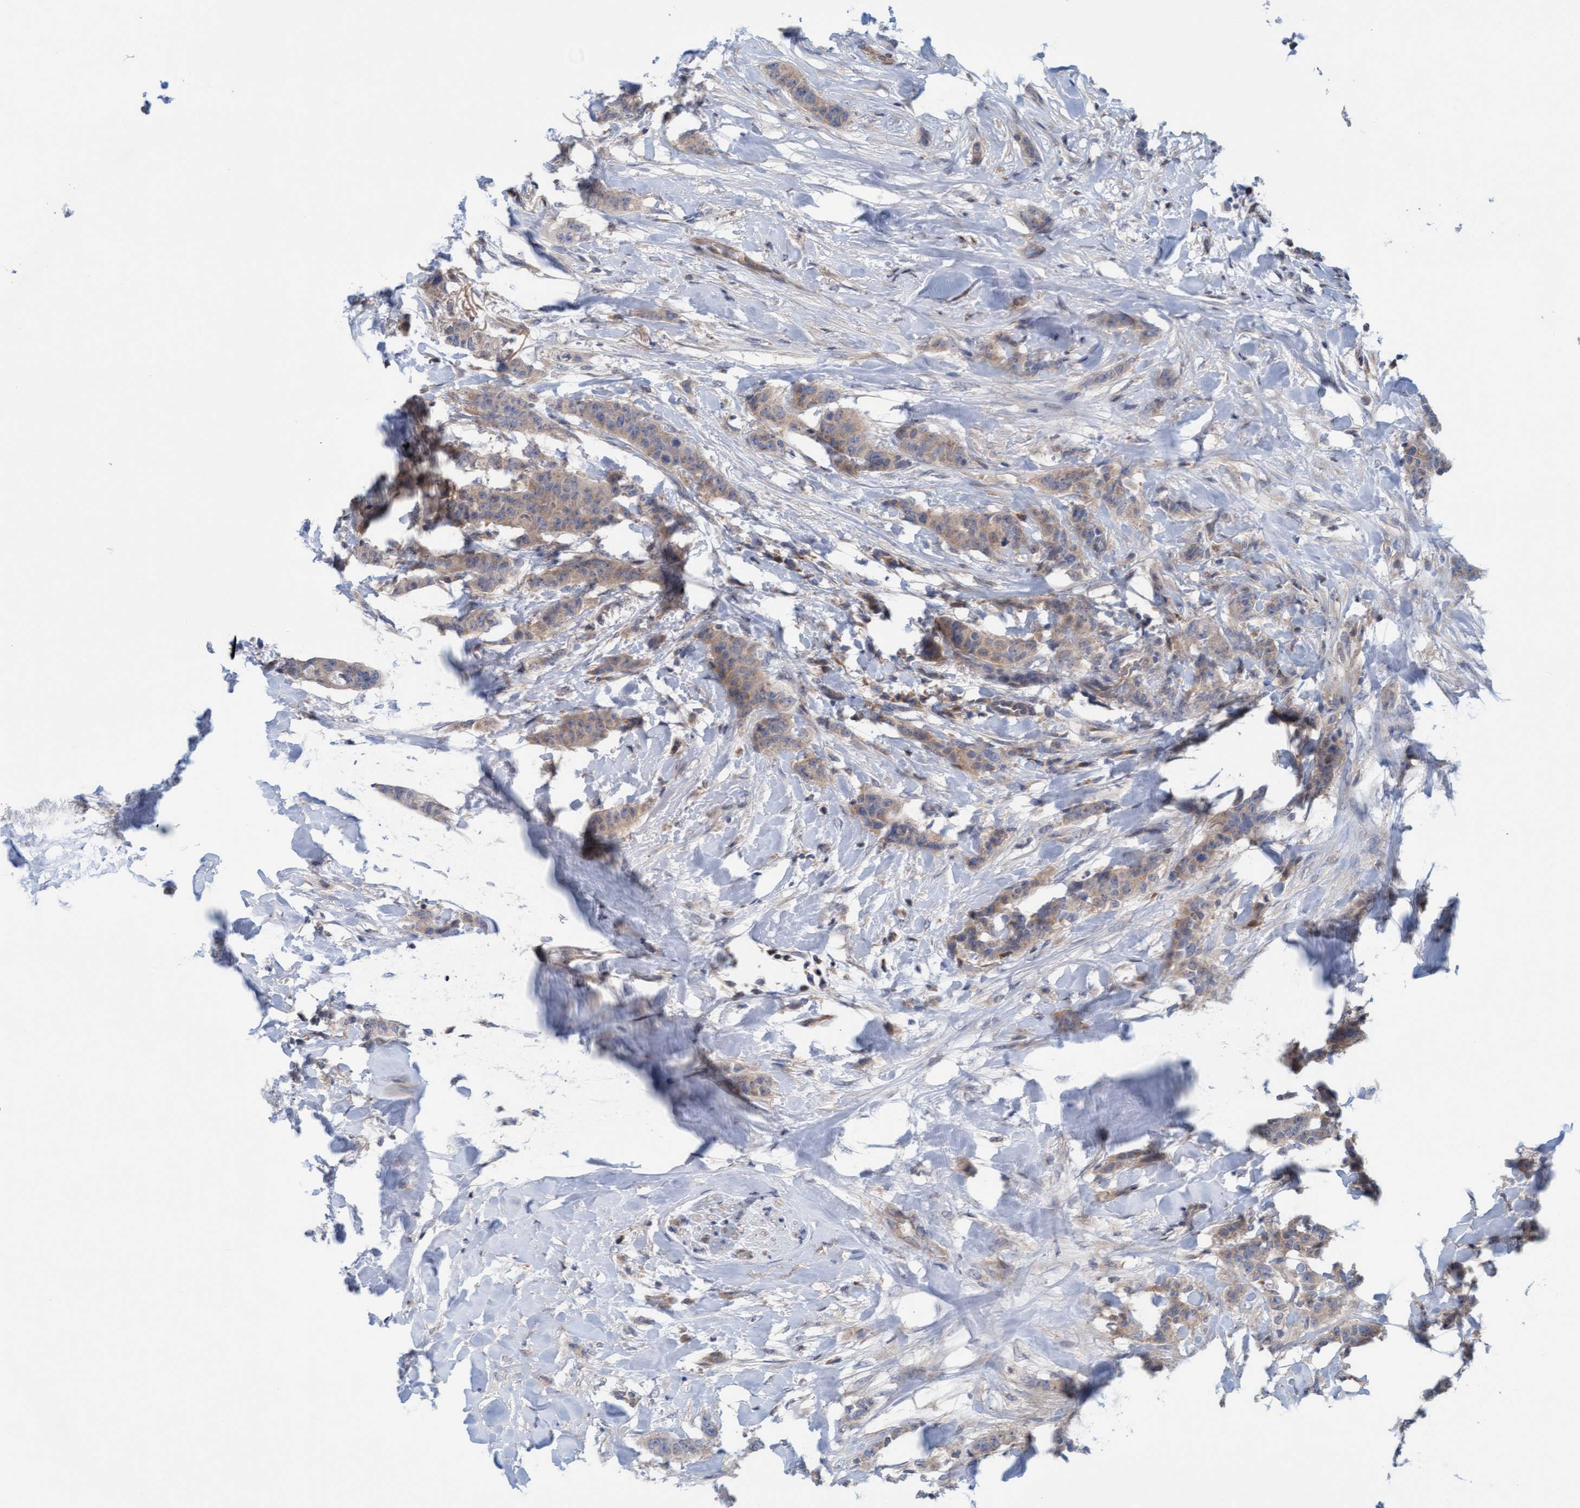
{"staining": {"intensity": "weak", "quantity": "<25%", "location": "cytoplasmic/membranous"}, "tissue": "breast cancer", "cell_type": "Tumor cells", "image_type": "cancer", "snomed": [{"axis": "morphology", "description": "Normal tissue, NOS"}, {"axis": "morphology", "description": "Duct carcinoma"}, {"axis": "topography", "description": "Breast"}], "caption": "DAB (3,3'-diaminobenzidine) immunohistochemical staining of breast infiltrating ductal carcinoma displays no significant staining in tumor cells. (DAB (3,3'-diaminobenzidine) immunohistochemistry with hematoxylin counter stain).", "gene": "KLHL25", "patient": {"sex": "female", "age": 40}}